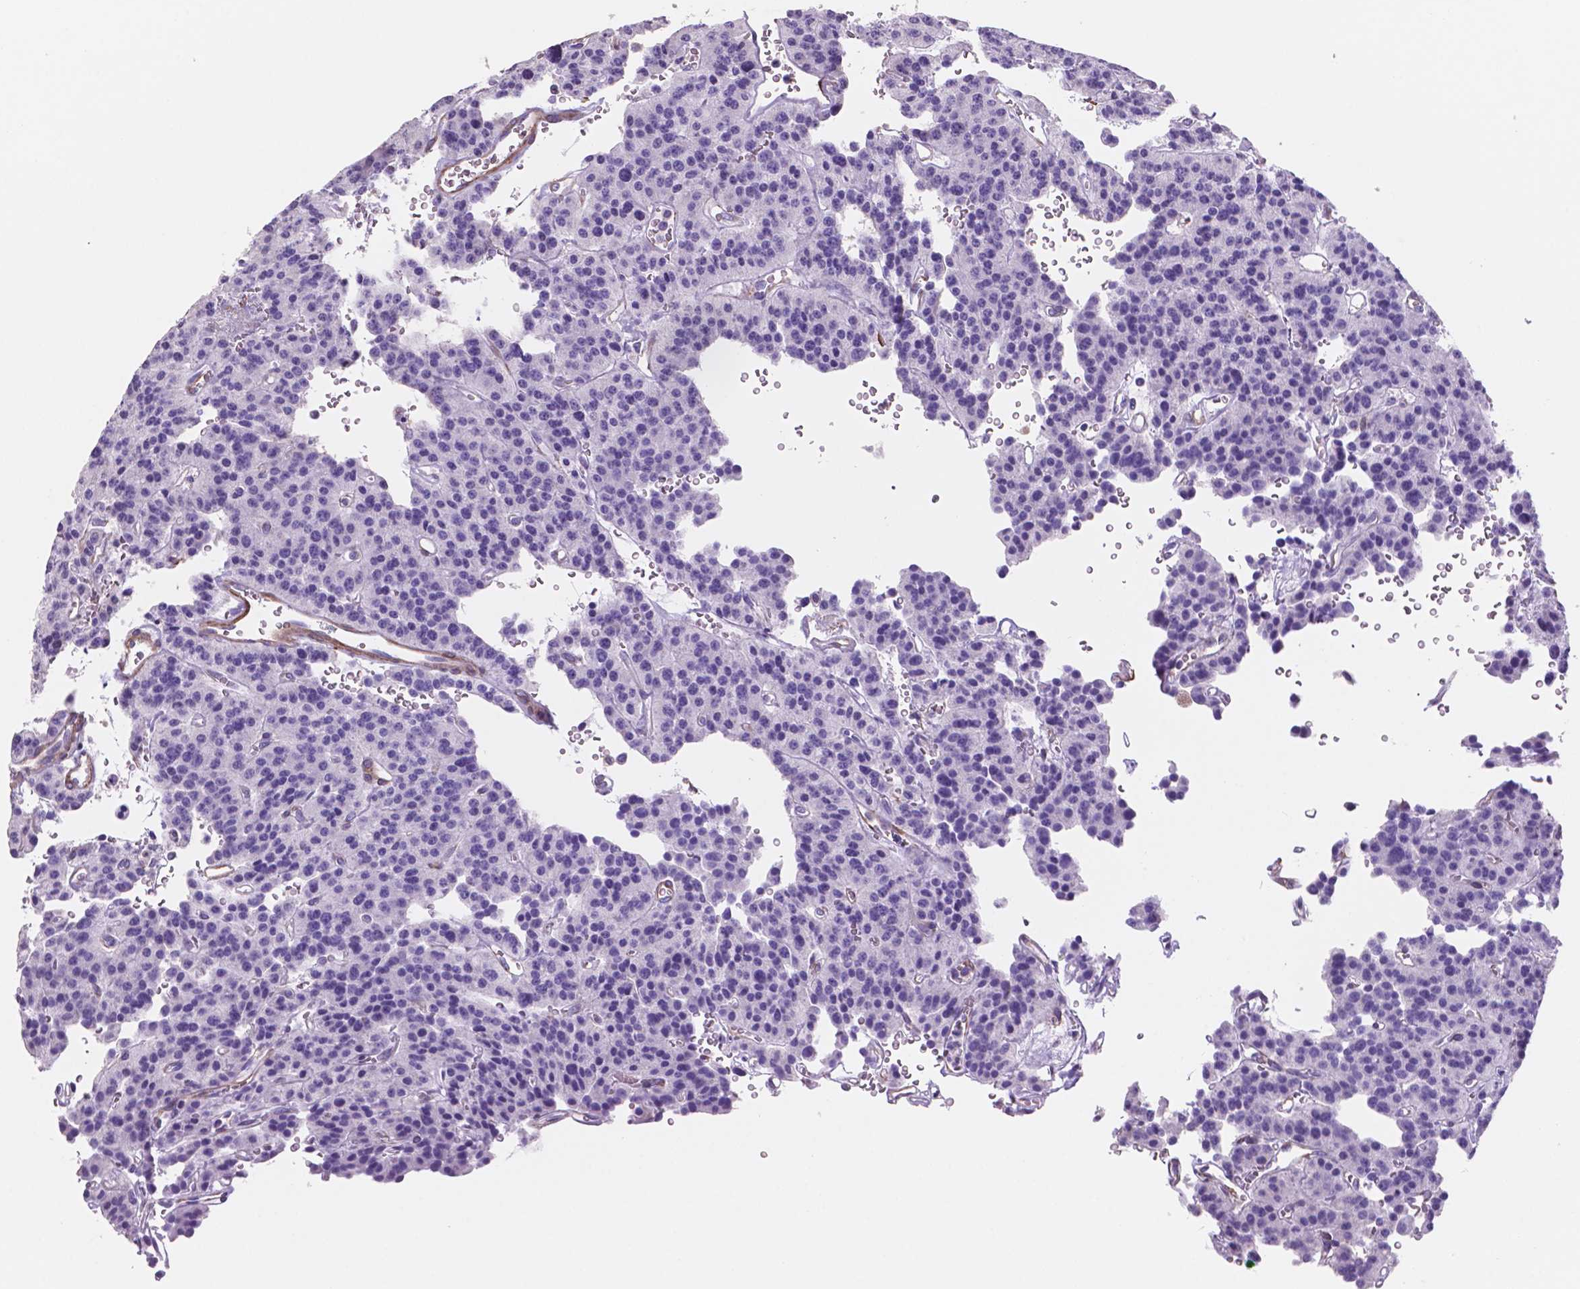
{"staining": {"intensity": "negative", "quantity": "none", "location": "none"}, "tissue": "carcinoid", "cell_type": "Tumor cells", "image_type": "cancer", "snomed": [{"axis": "morphology", "description": "Carcinoid, malignant, NOS"}, {"axis": "topography", "description": "Lung"}], "caption": "Carcinoid was stained to show a protein in brown. There is no significant positivity in tumor cells.", "gene": "TOR2A", "patient": {"sex": "female", "age": 71}}